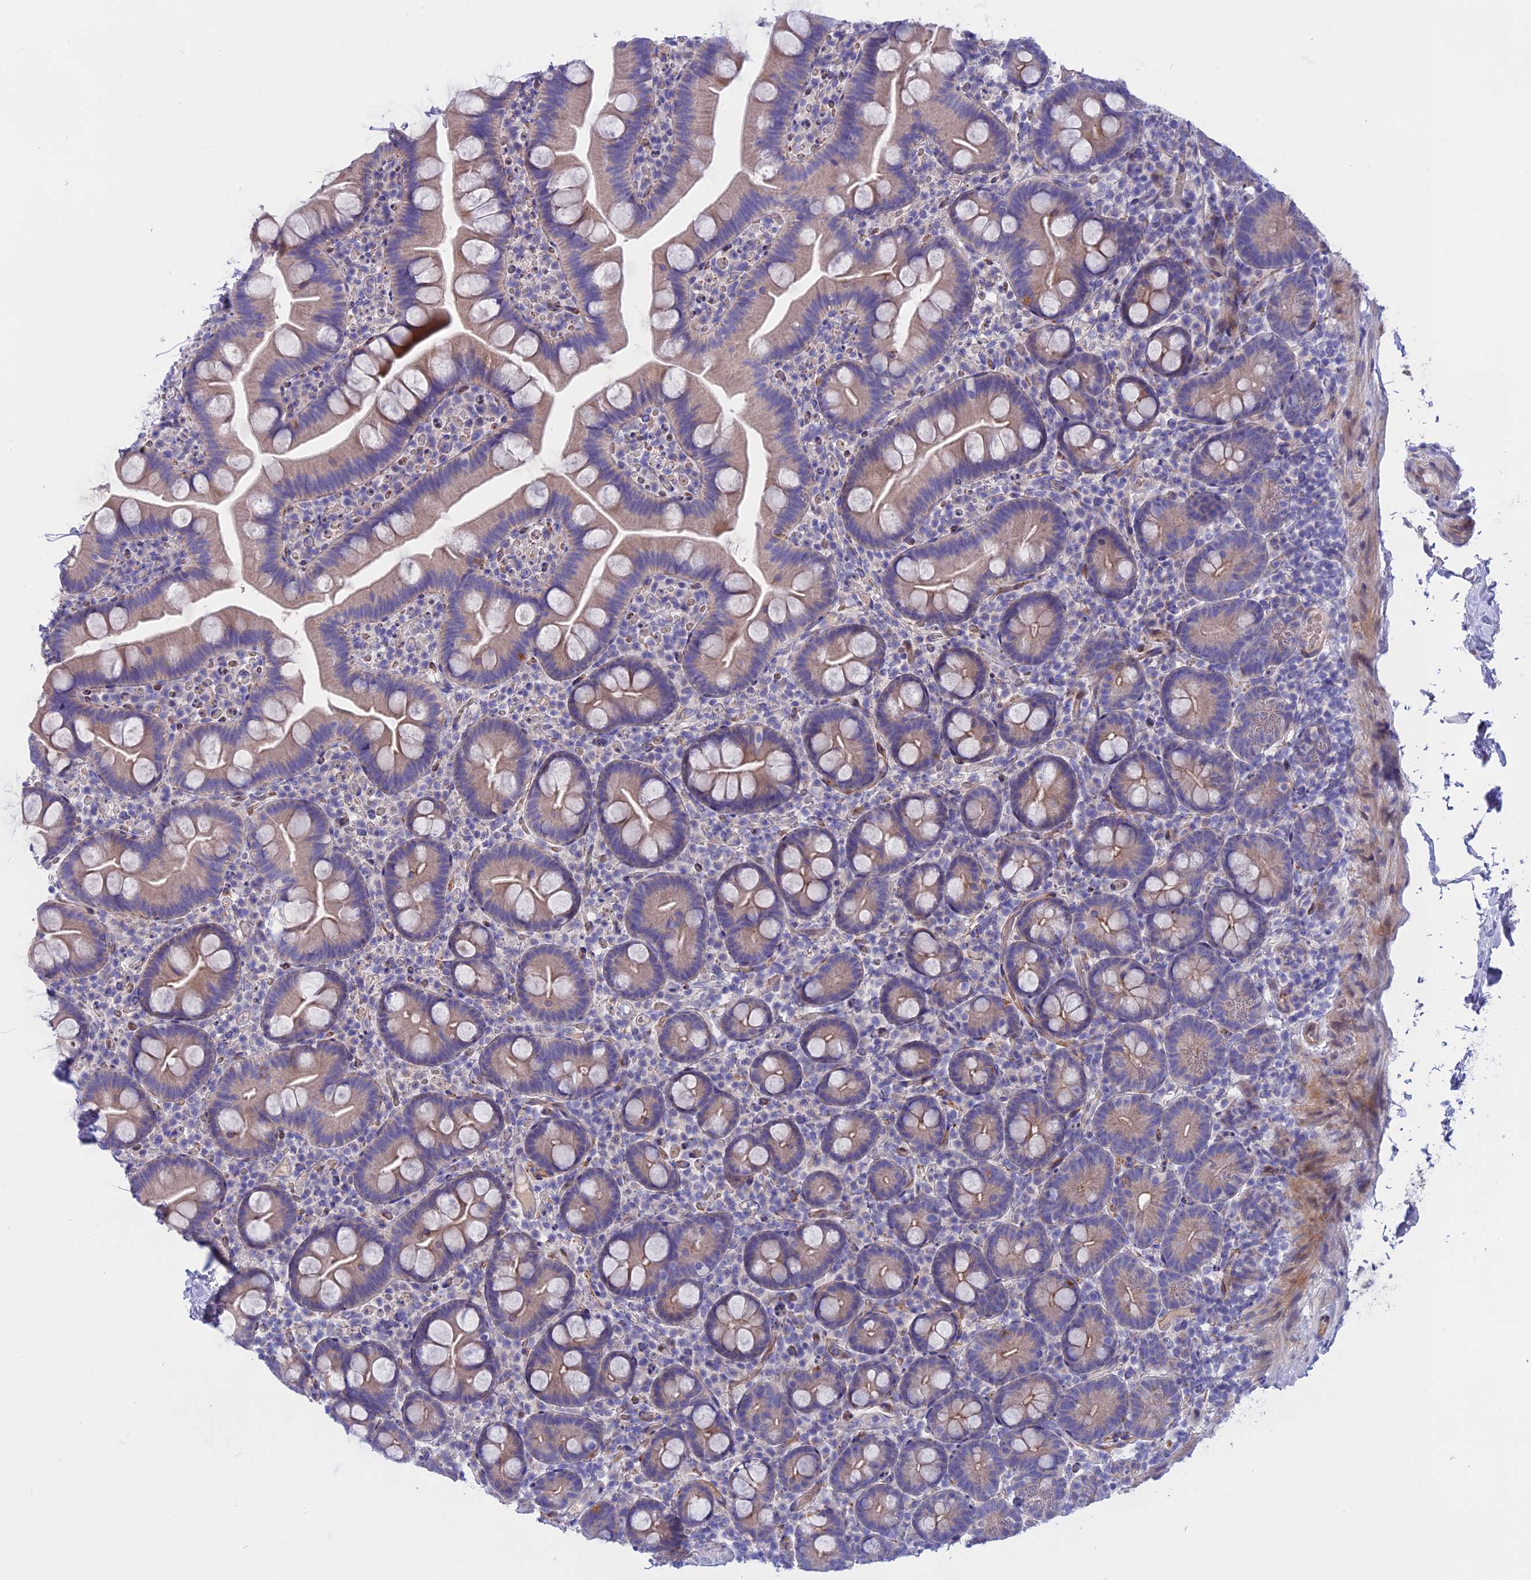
{"staining": {"intensity": "weak", "quantity": "25%-75%", "location": "cytoplasmic/membranous"}, "tissue": "small intestine", "cell_type": "Glandular cells", "image_type": "normal", "snomed": [{"axis": "morphology", "description": "Normal tissue, NOS"}, {"axis": "topography", "description": "Small intestine"}], "caption": "IHC (DAB (3,3'-diaminobenzidine)) staining of benign human small intestine displays weak cytoplasmic/membranous protein positivity in about 25%-75% of glandular cells. The protein is shown in brown color, while the nuclei are stained blue.", "gene": "TMEM138", "patient": {"sex": "female", "age": 68}}